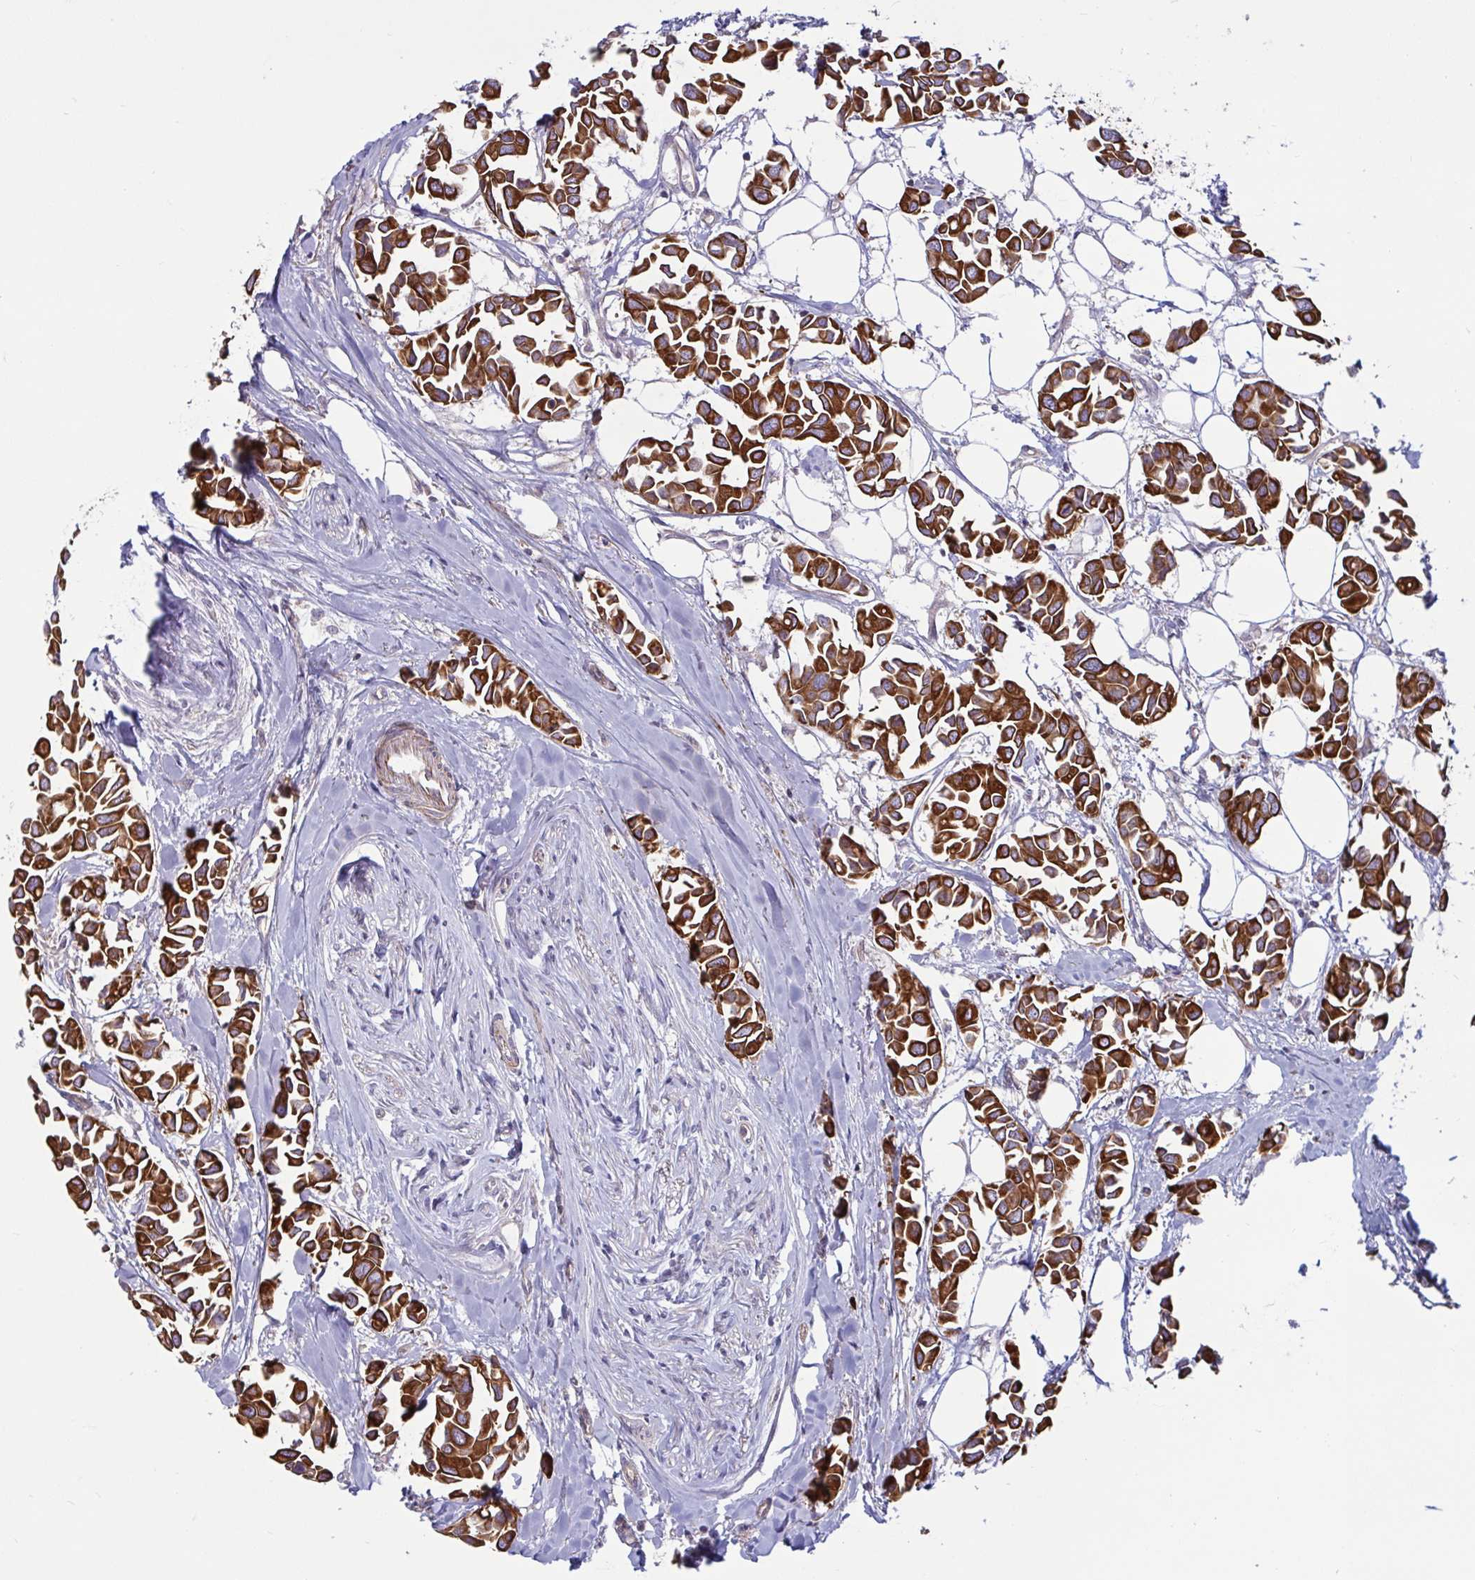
{"staining": {"intensity": "strong", "quantity": ">75%", "location": "cytoplasmic/membranous"}, "tissue": "breast cancer", "cell_type": "Tumor cells", "image_type": "cancer", "snomed": [{"axis": "morphology", "description": "Duct carcinoma"}, {"axis": "topography", "description": "Breast"}], "caption": "This image demonstrates IHC staining of human breast invasive ductal carcinoma, with high strong cytoplasmic/membranous expression in approximately >75% of tumor cells.", "gene": "TANK", "patient": {"sex": "female", "age": 54}}